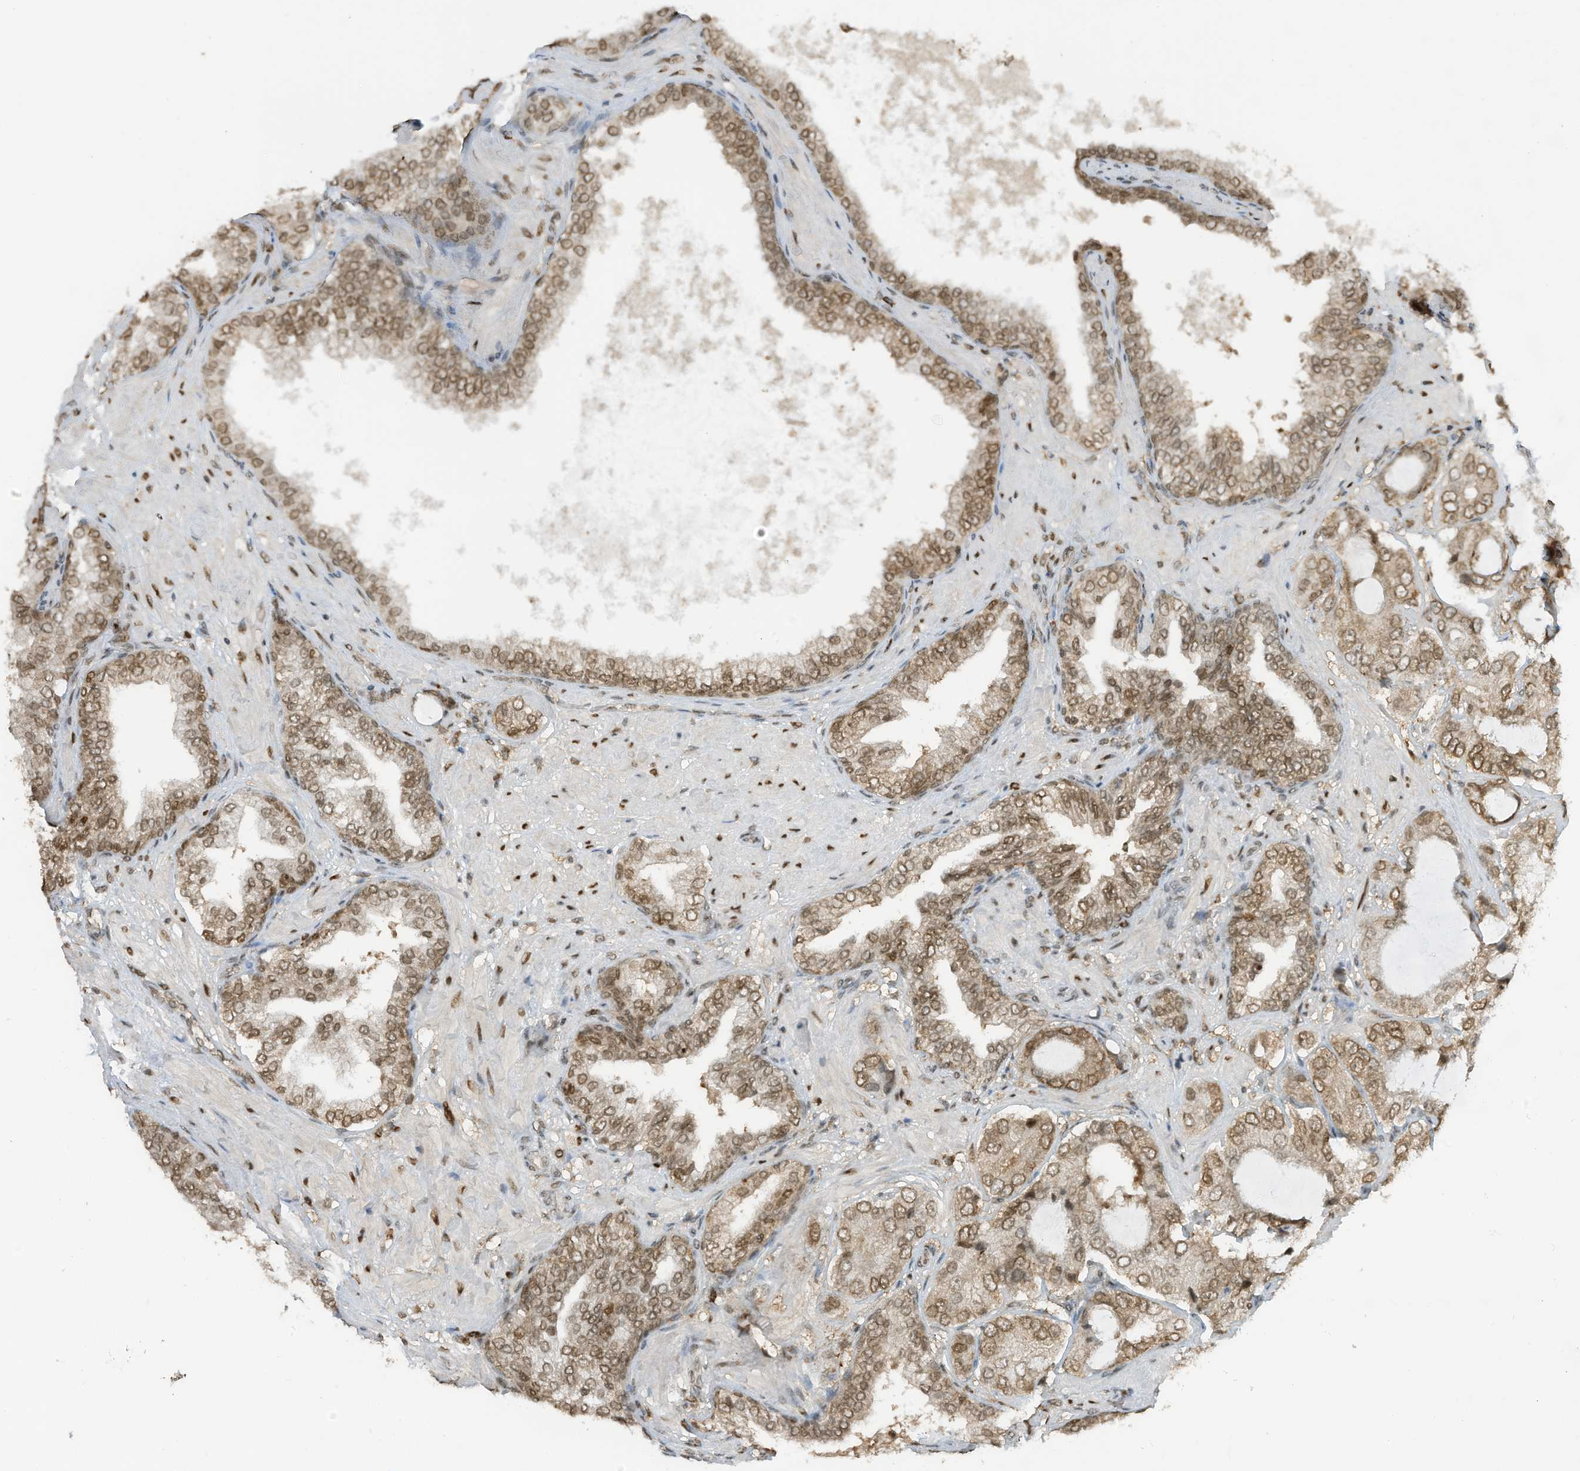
{"staining": {"intensity": "moderate", "quantity": "25%-75%", "location": "nuclear"}, "tissue": "prostate cancer", "cell_type": "Tumor cells", "image_type": "cancer", "snomed": [{"axis": "morphology", "description": "Adenocarcinoma, High grade"}, {"axis": "topography", "description": "Prostate"}], "caption": "There is medium levels of moderate nuclear staining in tumor cells of prostate cancer (adenocarcinoma (high-grade)), as demonstrated by immunohistochemical staining (brown color).", "gene": "KPNB1", "patient": {"sex": "male", "age": 59}}